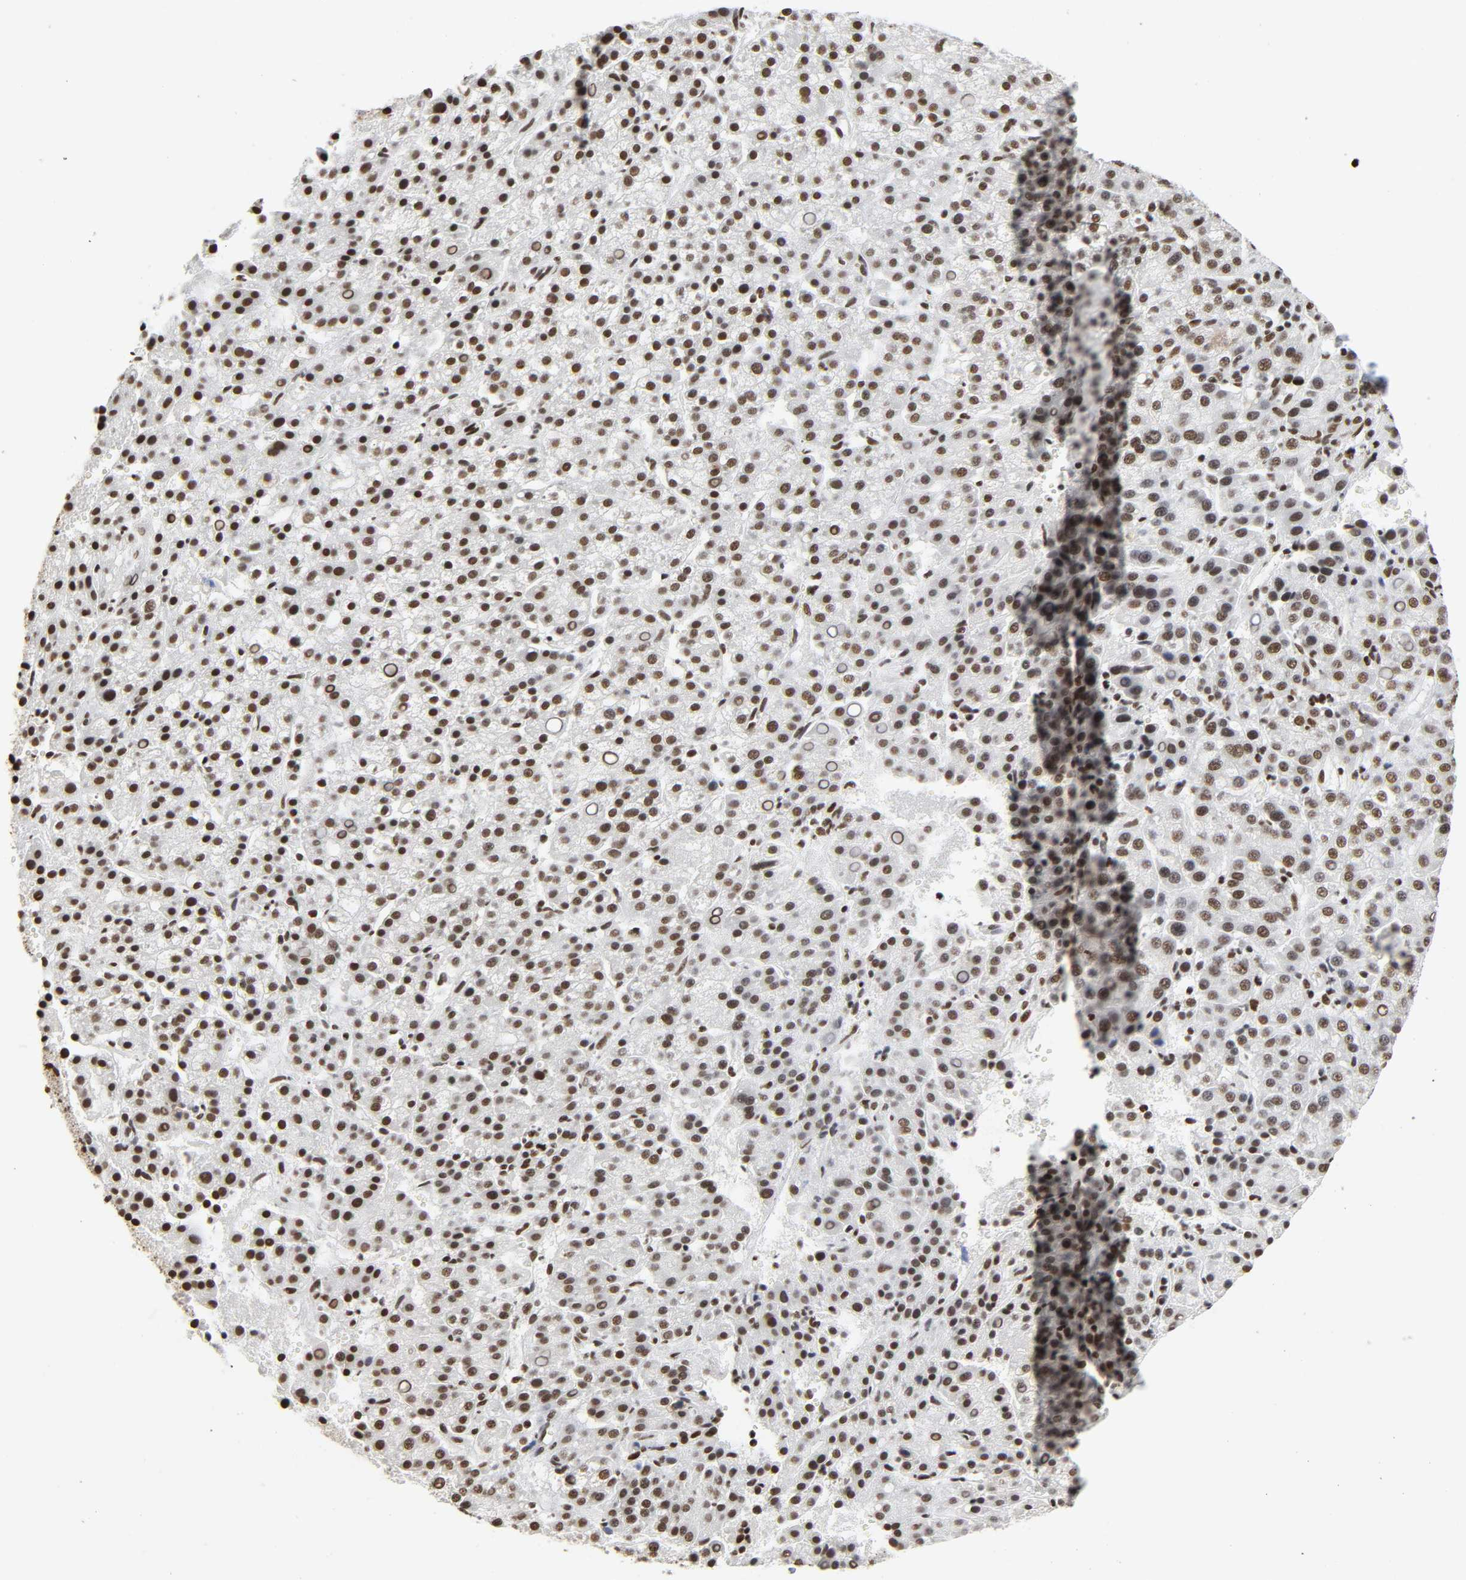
{"staining": {"intensity": "moderate", "quantity": ">75%", "location": "nuclear"}, "tissue": "liver cancer", "cell_type": "Tumor cells", "image_type": "cancer", "snomed": [{"axis": "morphology", "description": "Carcinoma, Hepatocellular, NOS"}, {"axis": "topography", "description": "Liver"}], "caption": "Liver hepatocellular carcinoma tissue exhibits moderate nuclear positivity in about >75% of tumor cells, visualized by immunohistochemistry. (DAB (3,3'-diaminobenzidine) IHC, brown staining for protein, blue staining for nuclei).", "gene": "HNRNPC", "patient": {"sex": "female", "age": 58}}